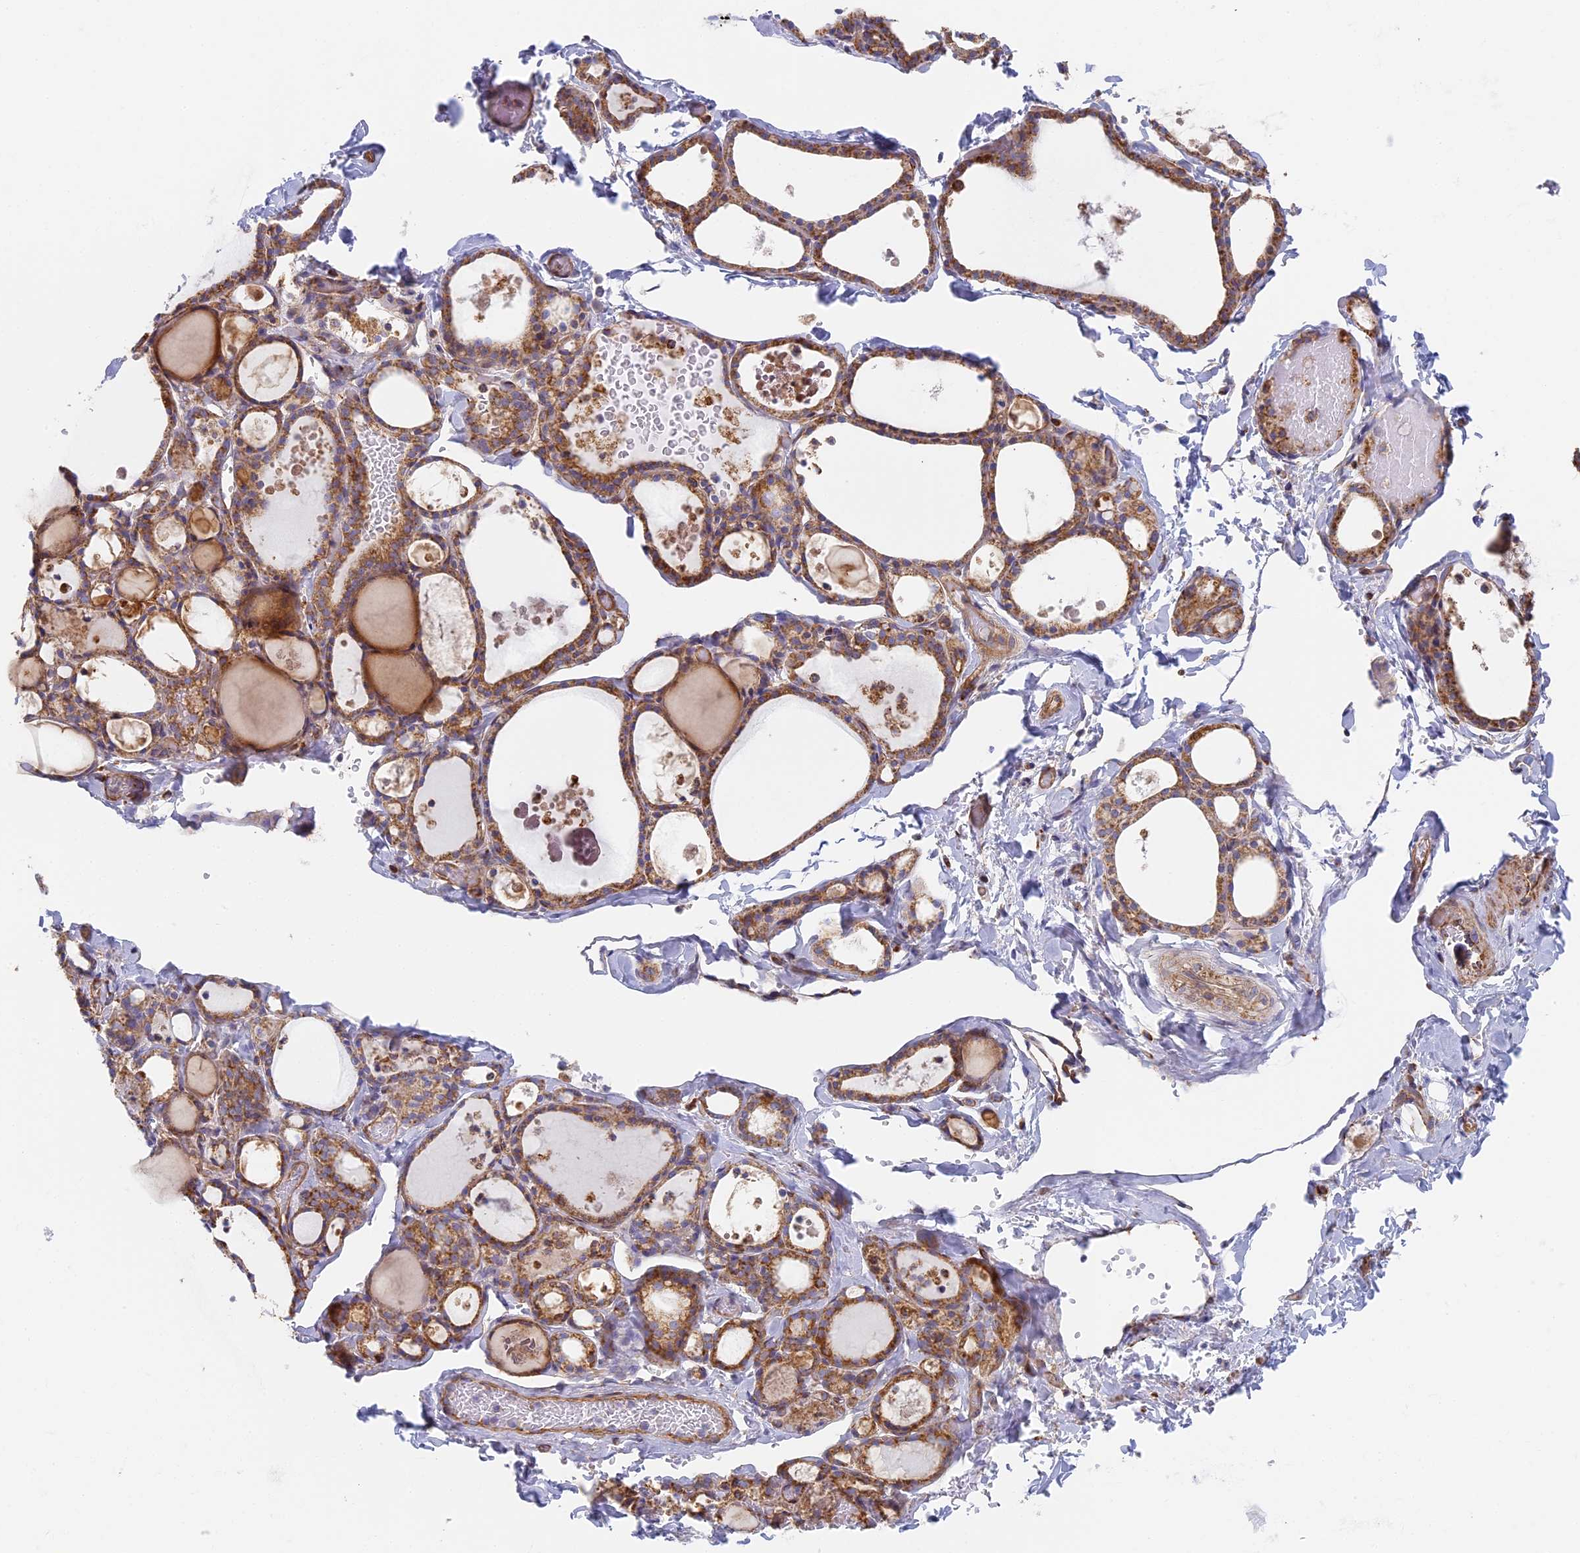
{"staining": {"intensity": "moderate", "quantity": ">75%", "location": "cytoplasmic/membranous"}, "tissue": "thyroid gland", "cell_type": "Glandular cells", "image_type": "normal", "snomed": [{"axis": "morphology", "description": "Normal tissue, NOS"}, {"axis": "topography", "description": "Thyroid gland"}], "caption": "Thyroid gland stained with a brown dye exhibits moderate cytoplasmic/membranous positive staining in about >75% of glandular cells.", "gene": "DDA1", "patient": {"sex": "male", "age": 56}}